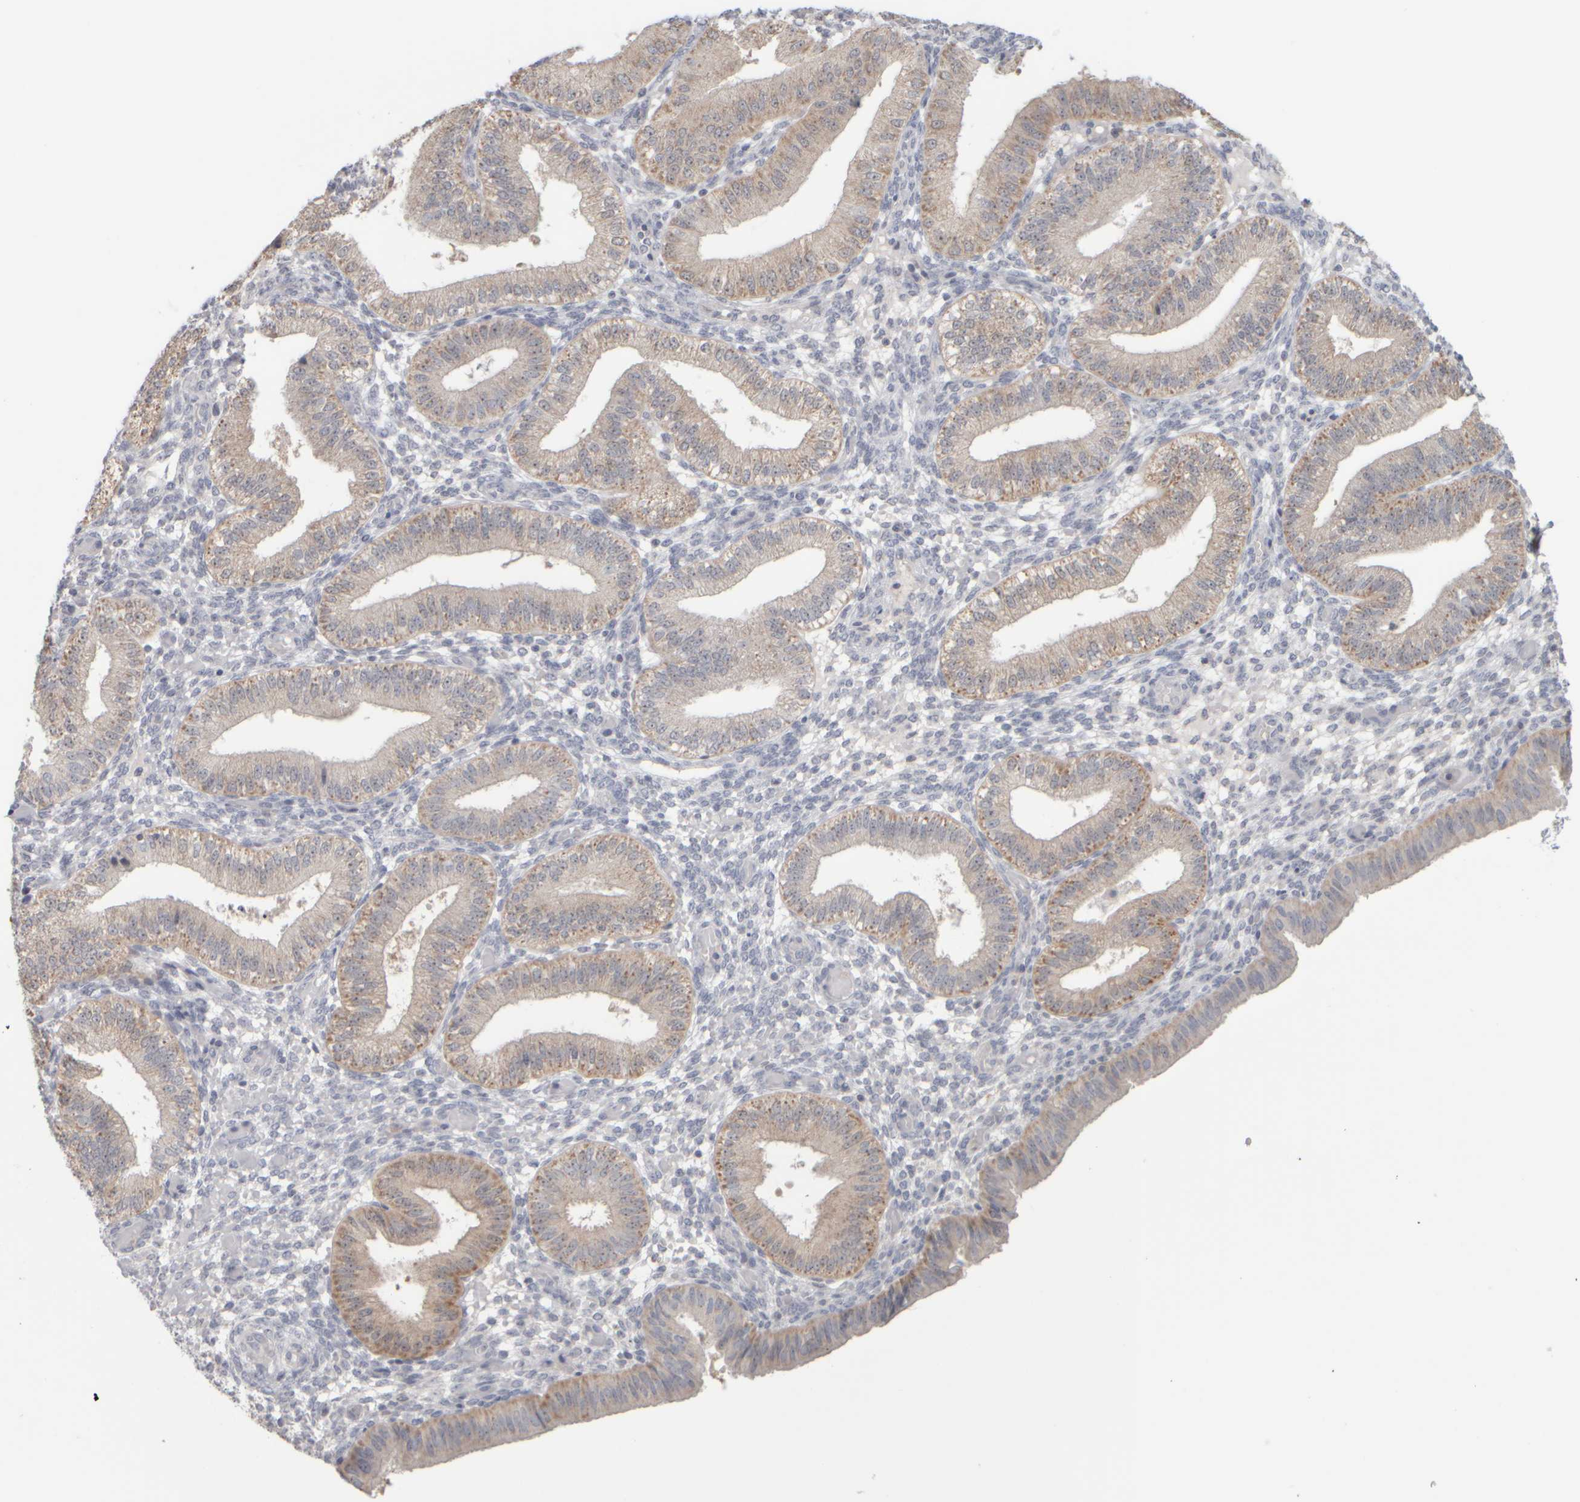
{"staining": {"intensity": "negative", "quantity": "none", "location": "none"}, "tissue": "endometrium", "cell_type": "Cells in endometrial stroma", "image_type": "normal", "snomed": [{"axis": "morphology", "description": "Normal tissue, NOS"}, {"axis": "topography", "description": "Endometrium"}], "caption": "Immunohistochemistry (IHC) histopathology image of unremarkable endometrium: human endometrium stained with DAB (3,3'-diaminobenzidine) exhibits no significant protein positivity in cells in endometrial stroma.", "gene": "DCXR", "patient": {"sex": "female", "age": 39}}